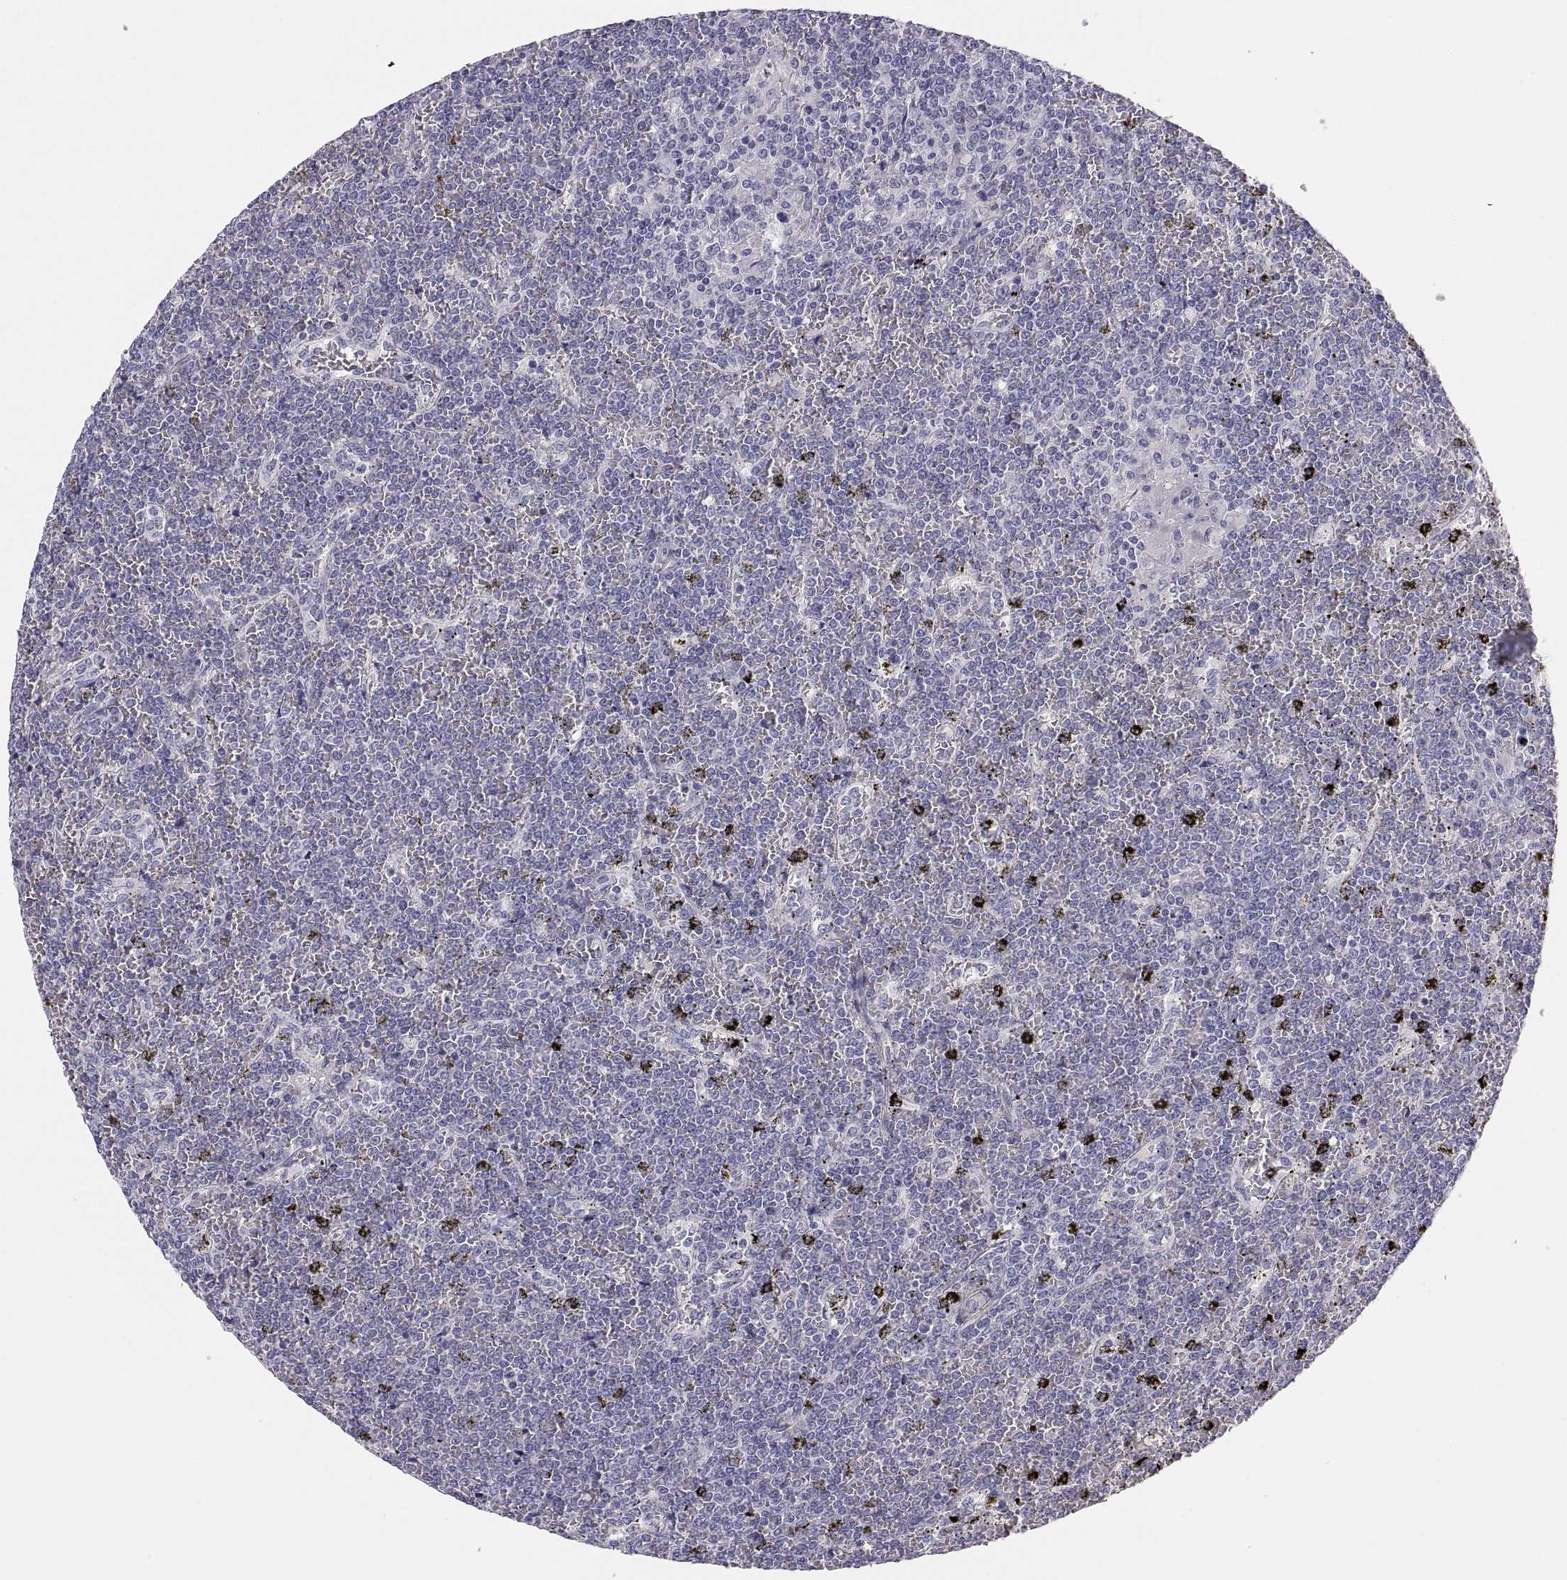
{"staining": {"intensity": "negative", "quantity": "none", "location": "none"}, "tissue": "lymphoma", "cell_type": "Tumor cells", "image_type": "cancer", "snomed": [{"axis": "morphology", "description": "Malignant lymphoma, non-Hodgkin's type, Low grade"}, {"axis": "topography", "description": "Spleen"}], "caption": "An immunohistochemistry (IHC) histopathology image of lymphoma is shown. There is no staining in tumor cells of lymphoma.", "gene": "STRC", "patient": {"sex": "female", "age": 19}}